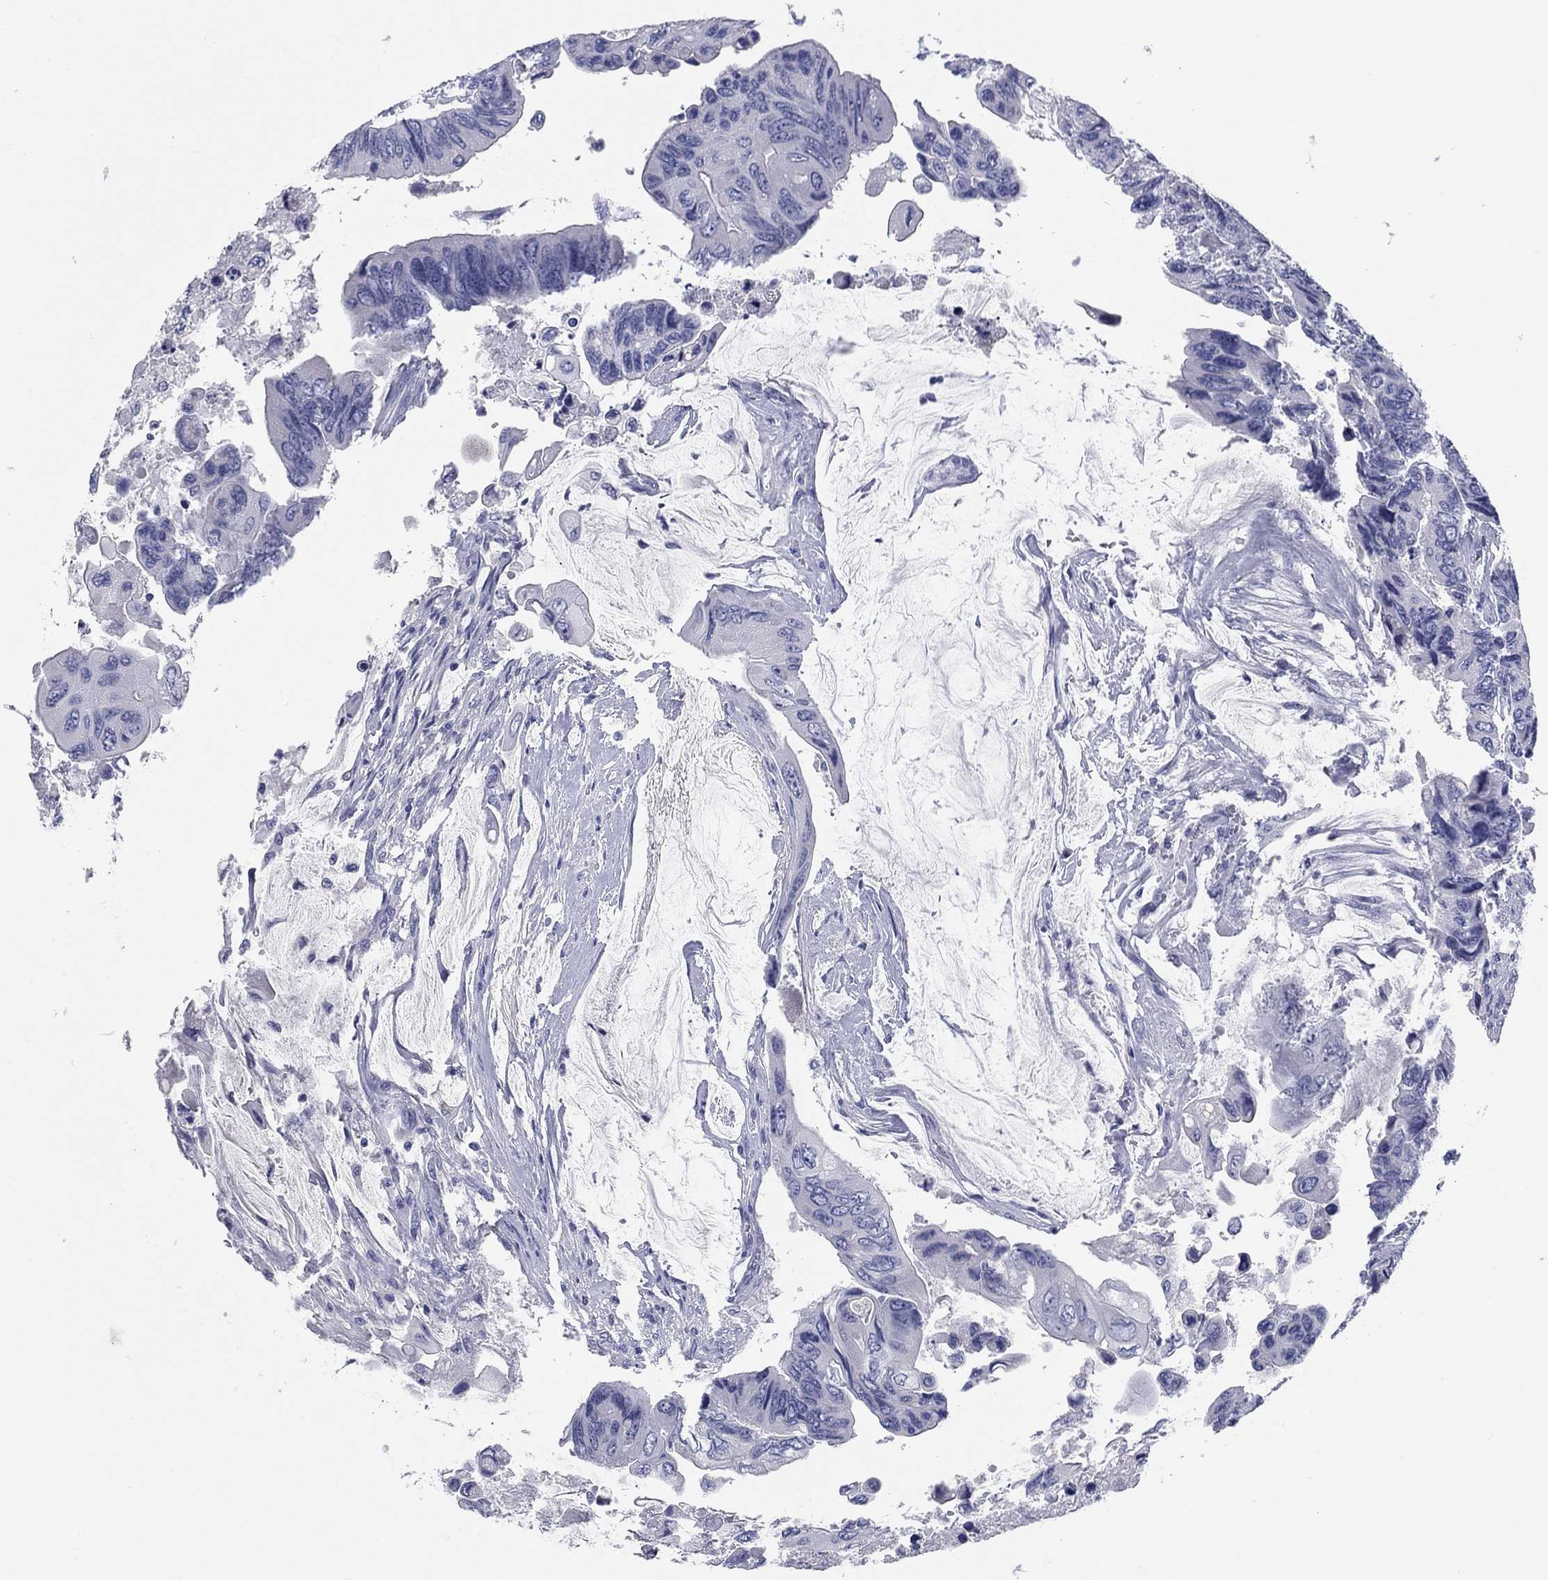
{"staining": {"intensity": "negative", "quantity": "none", "location": "none"}, "tissue": "colorectal cancer", "cell_type": "Tumor cells", "image_type": "cancer", "snomed": [{"axis": "morphology", "description": "Adenocarcinoma, NOS"}, {"axis": "topography", "description": "Rectum"}], "caption": "Protein analysis of colorectal cancer reveals no significant positivity in tumor cells.", "gene": "KCNH1", "patient": {"sex": "male", "age": 63}}